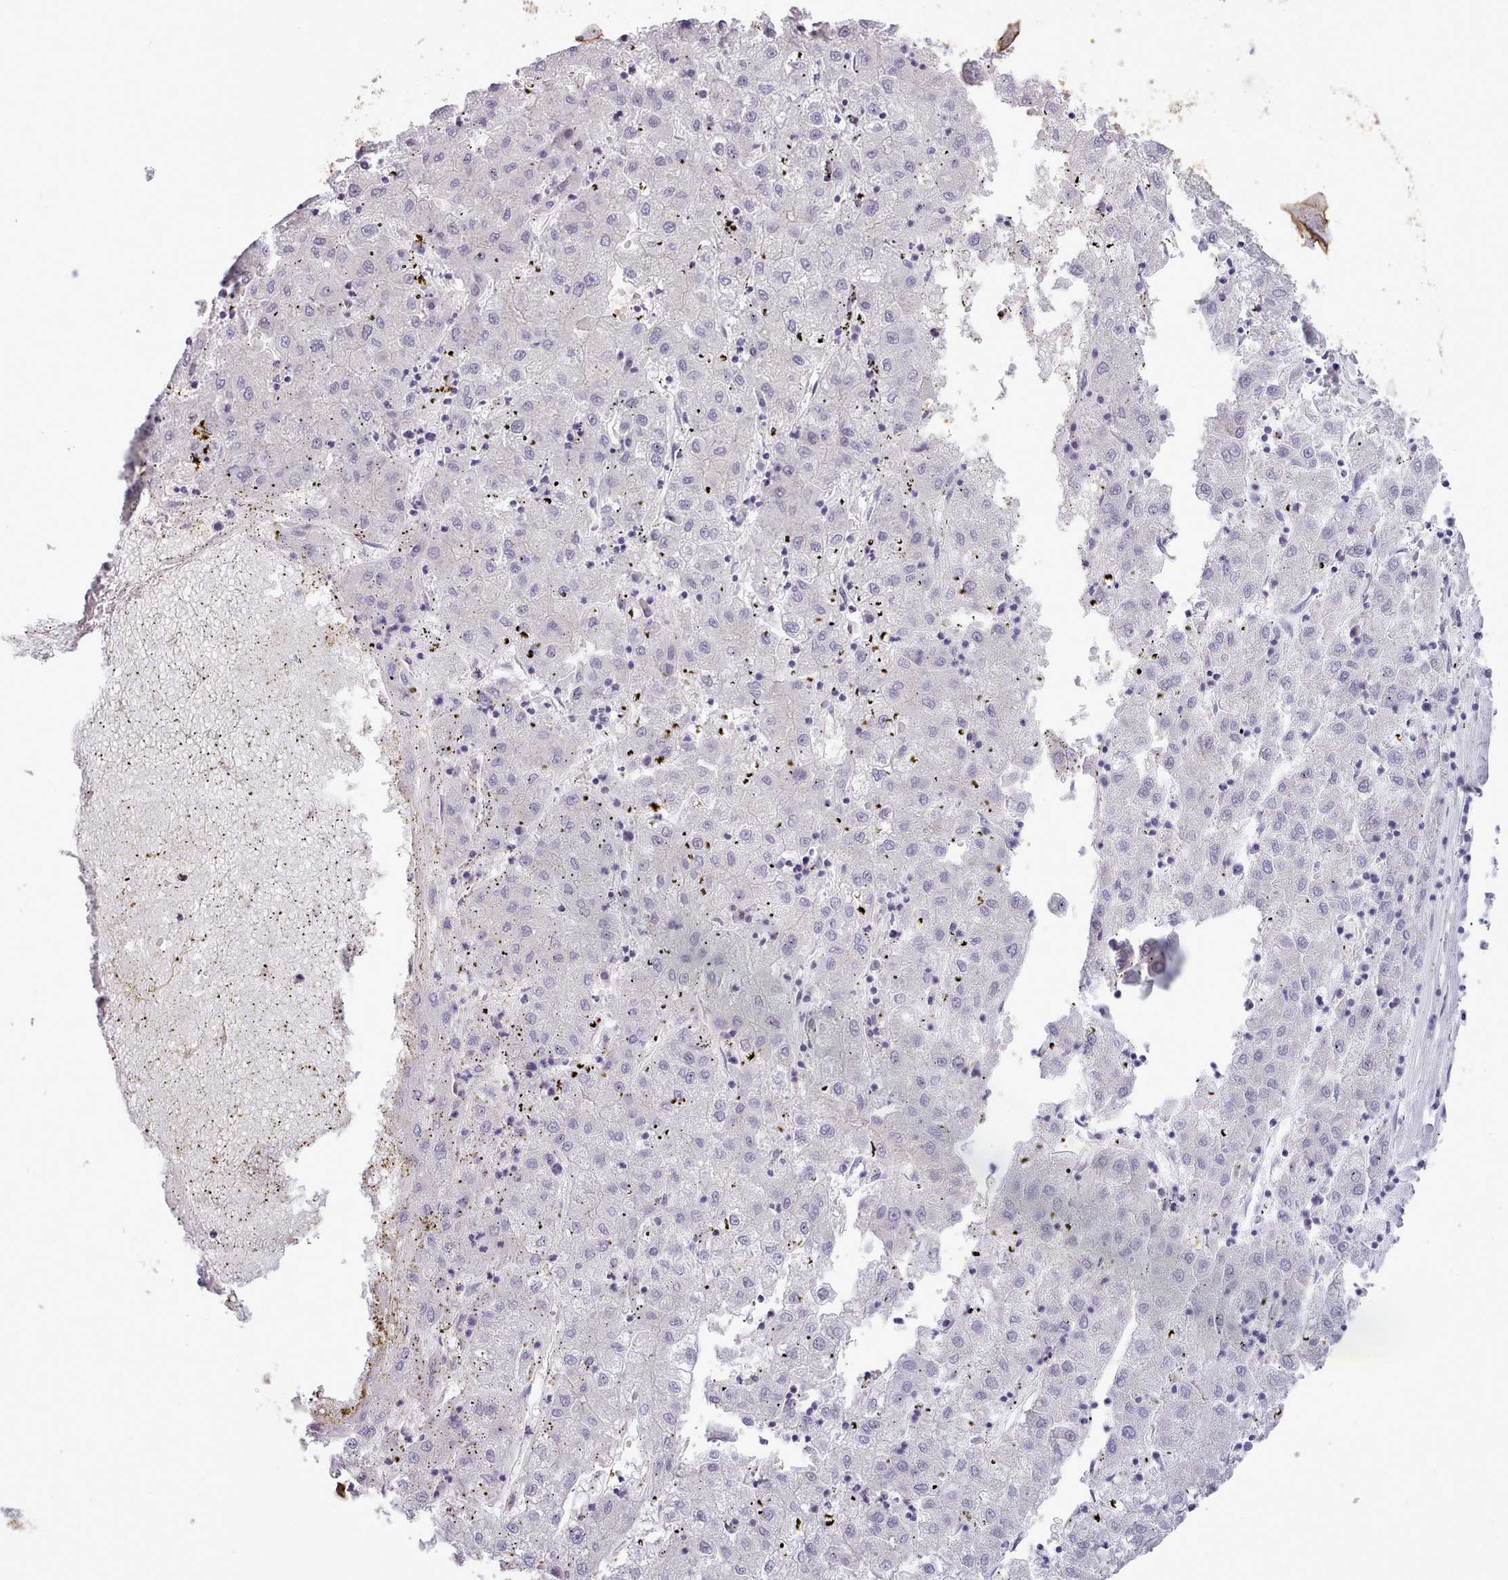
{"staining": {"intensity": "negative", "quantity": "none", "location": "none"}, "tissue": "liver cancer", "cell_type": "Tumor cells", "image_type": "cancer", "snomed": [{"axis": "morphology", "description": "Carcinoma, Hepatocellular, NOS"}, {"axis": "topography", "description": "Liver"}], "caption": "Liver cancer (hepatocellular carcinoma) was stained to show a protein in brown. There is no significant expression in tumor cells. Brightfield microscopy of IHC stained with DAB (3,3'-diaminobenzidine) (brown) and hematoxylin (blue), captured at high magnification.", "gene": "MYRFL", "patient": {"sex": "male", "age": 72}}